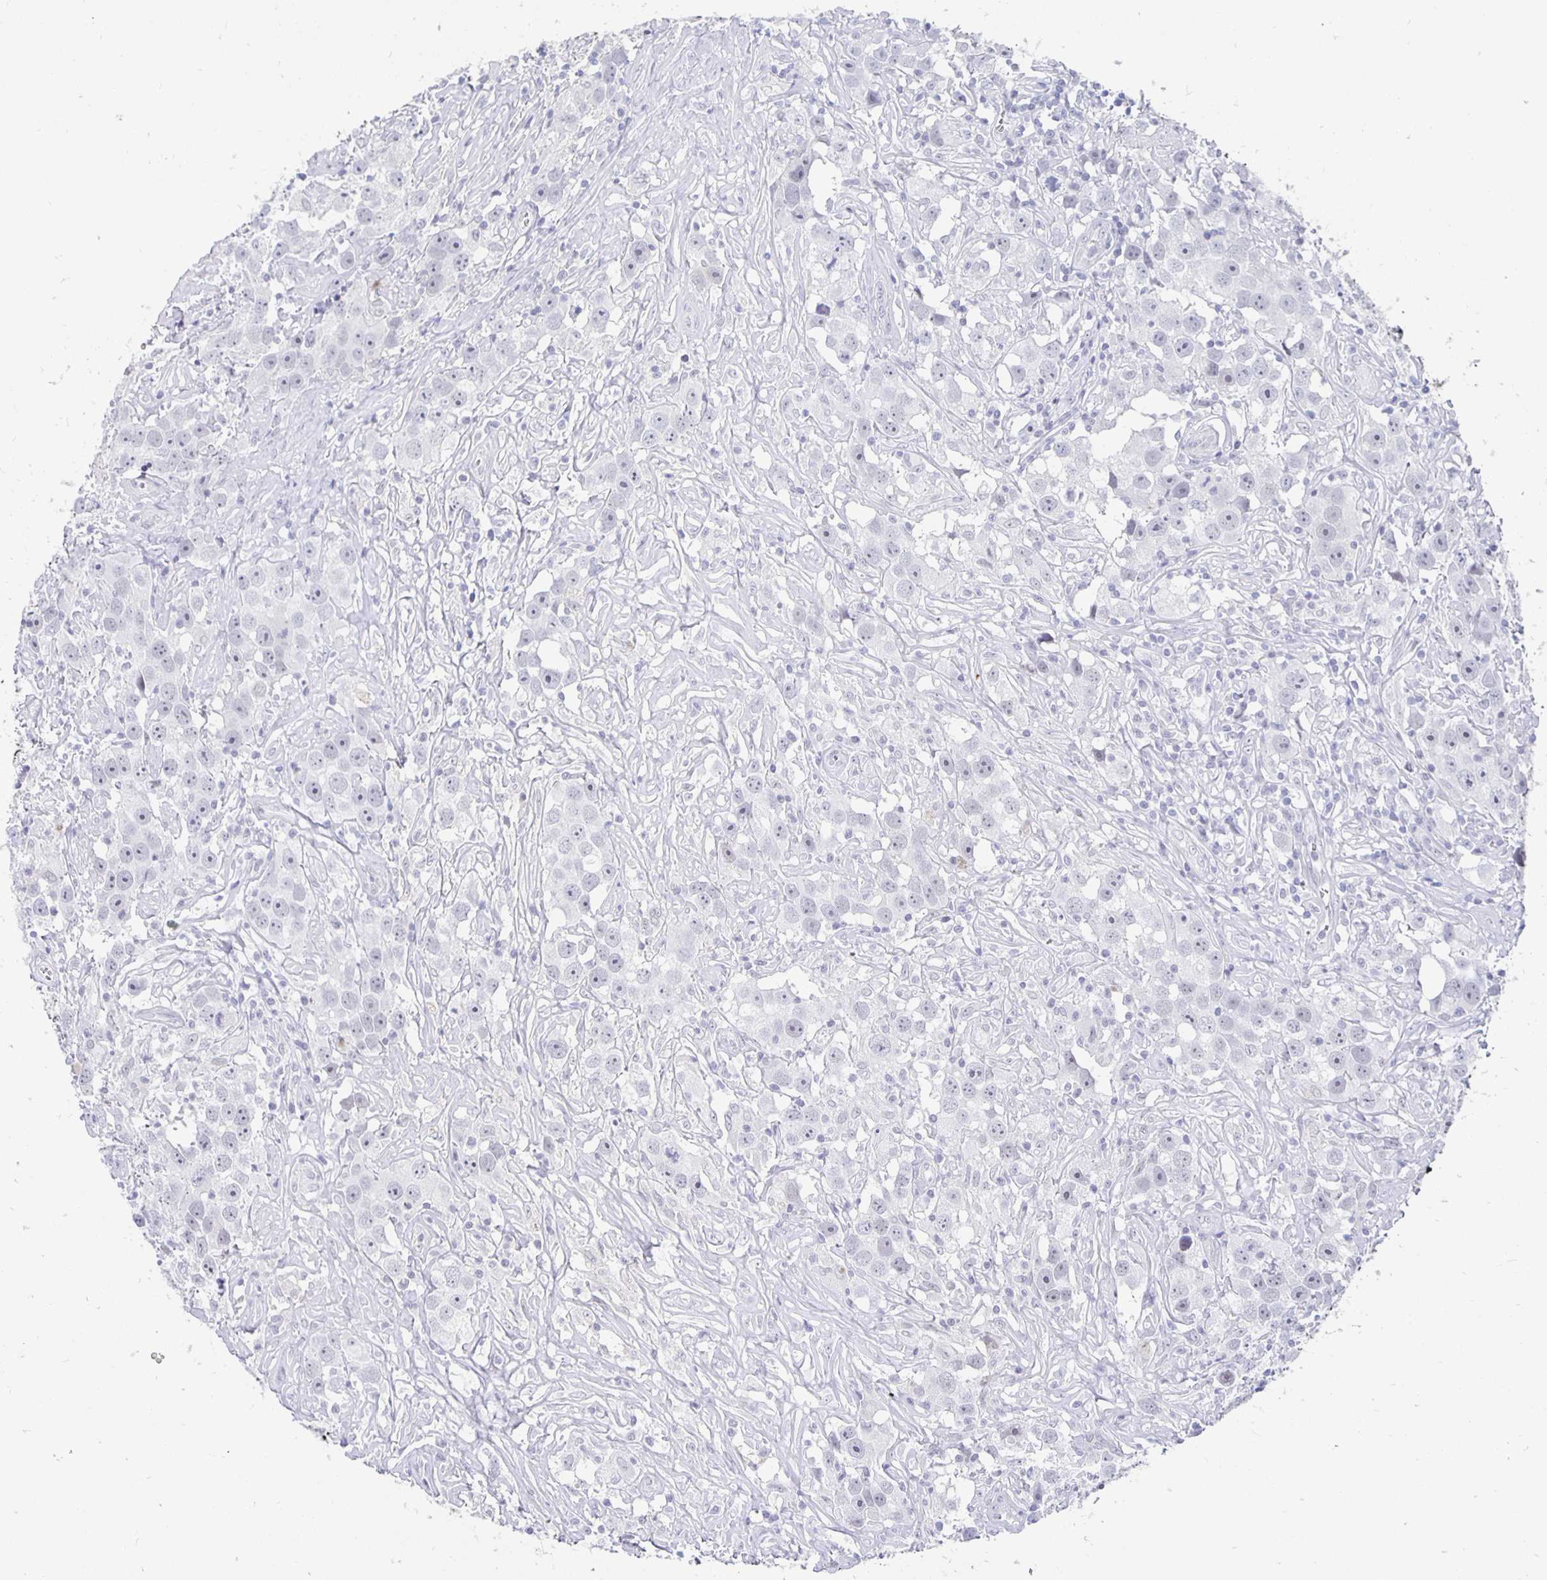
{"staining": {"intensity": "negative", "quantity": "none", "location": "none"}, "tissue": "testis cancer", "cell_type": "Tumor cells", "image_type": "cancer", "snomed": [{"axis": "morphology", "description": "Seminoma, NOS"}, {"axis": "topography", "description": "Testis"}], "caption": "An image of seminoma (testis) stained for a protein displays no brown staining in tumor cells. The staining is performed using DAB brown chromogen with nuclei counter-stained in using hematoxylin.", "gene": "ZNF691", "patient": {"sex": "male", "age": 49}}